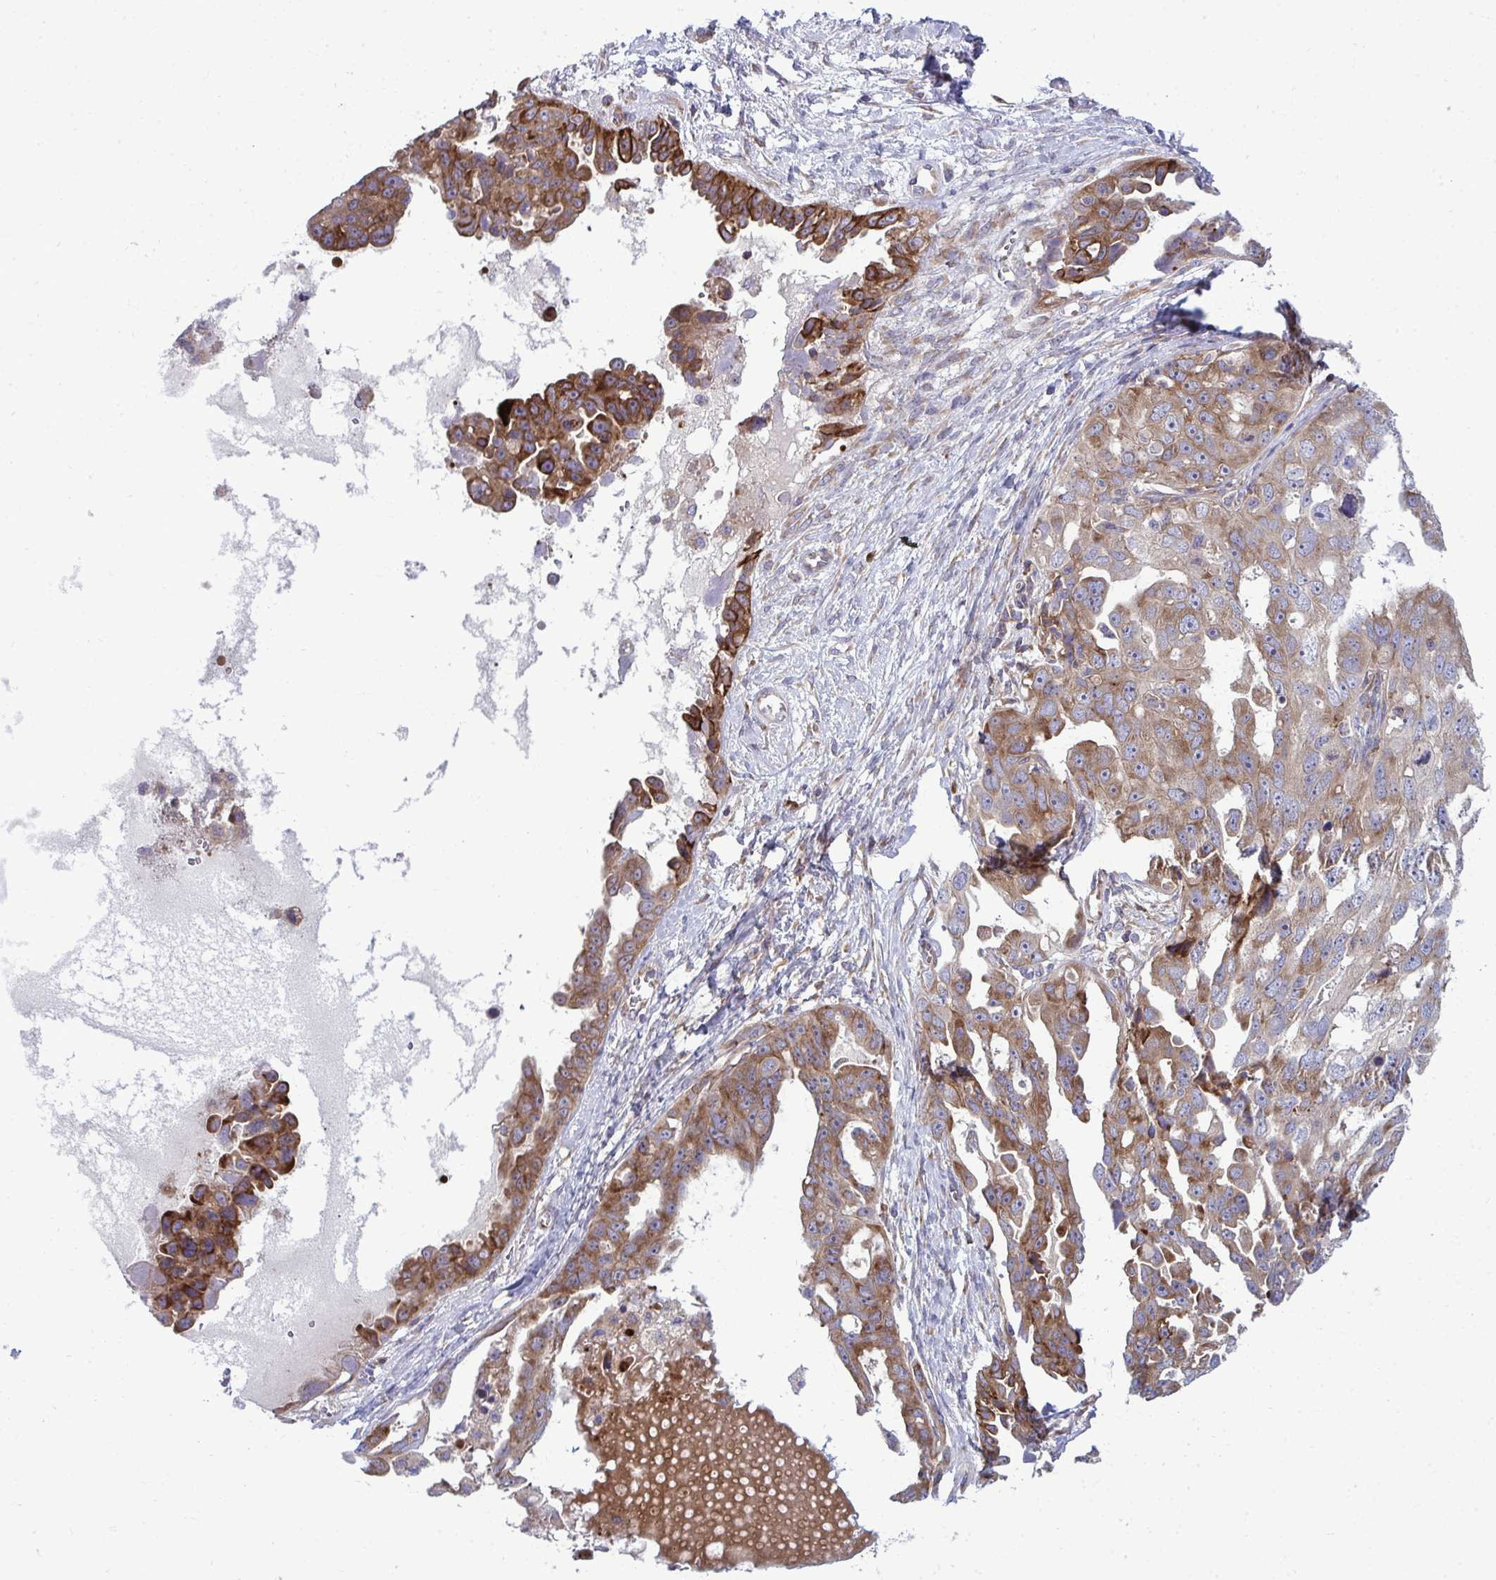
{"staining": {"intensity": "moderate", "quantity": ">75%", "location": "cytoplasmic/membranous"}, "tissue": "ovarian cancer", "cell_type": "Tumor cells", "image_type": "cancer", "snomed": [{"axis": "morphology", "description": "Carcinoma, endometroid"}, {"axis": "topography", "description": "Ovary"}], "caption": "Ovarian cancer was stained to show a protein in brown. There is medium levels of moderate cytoplasmic/membranous expression in approximately >75% of tumor cells. The protein of interest is shown in brown color, while the nuclei are stained blue.", "gene": "GFPT2", "patient": {"sex": "female", "age": 70}}